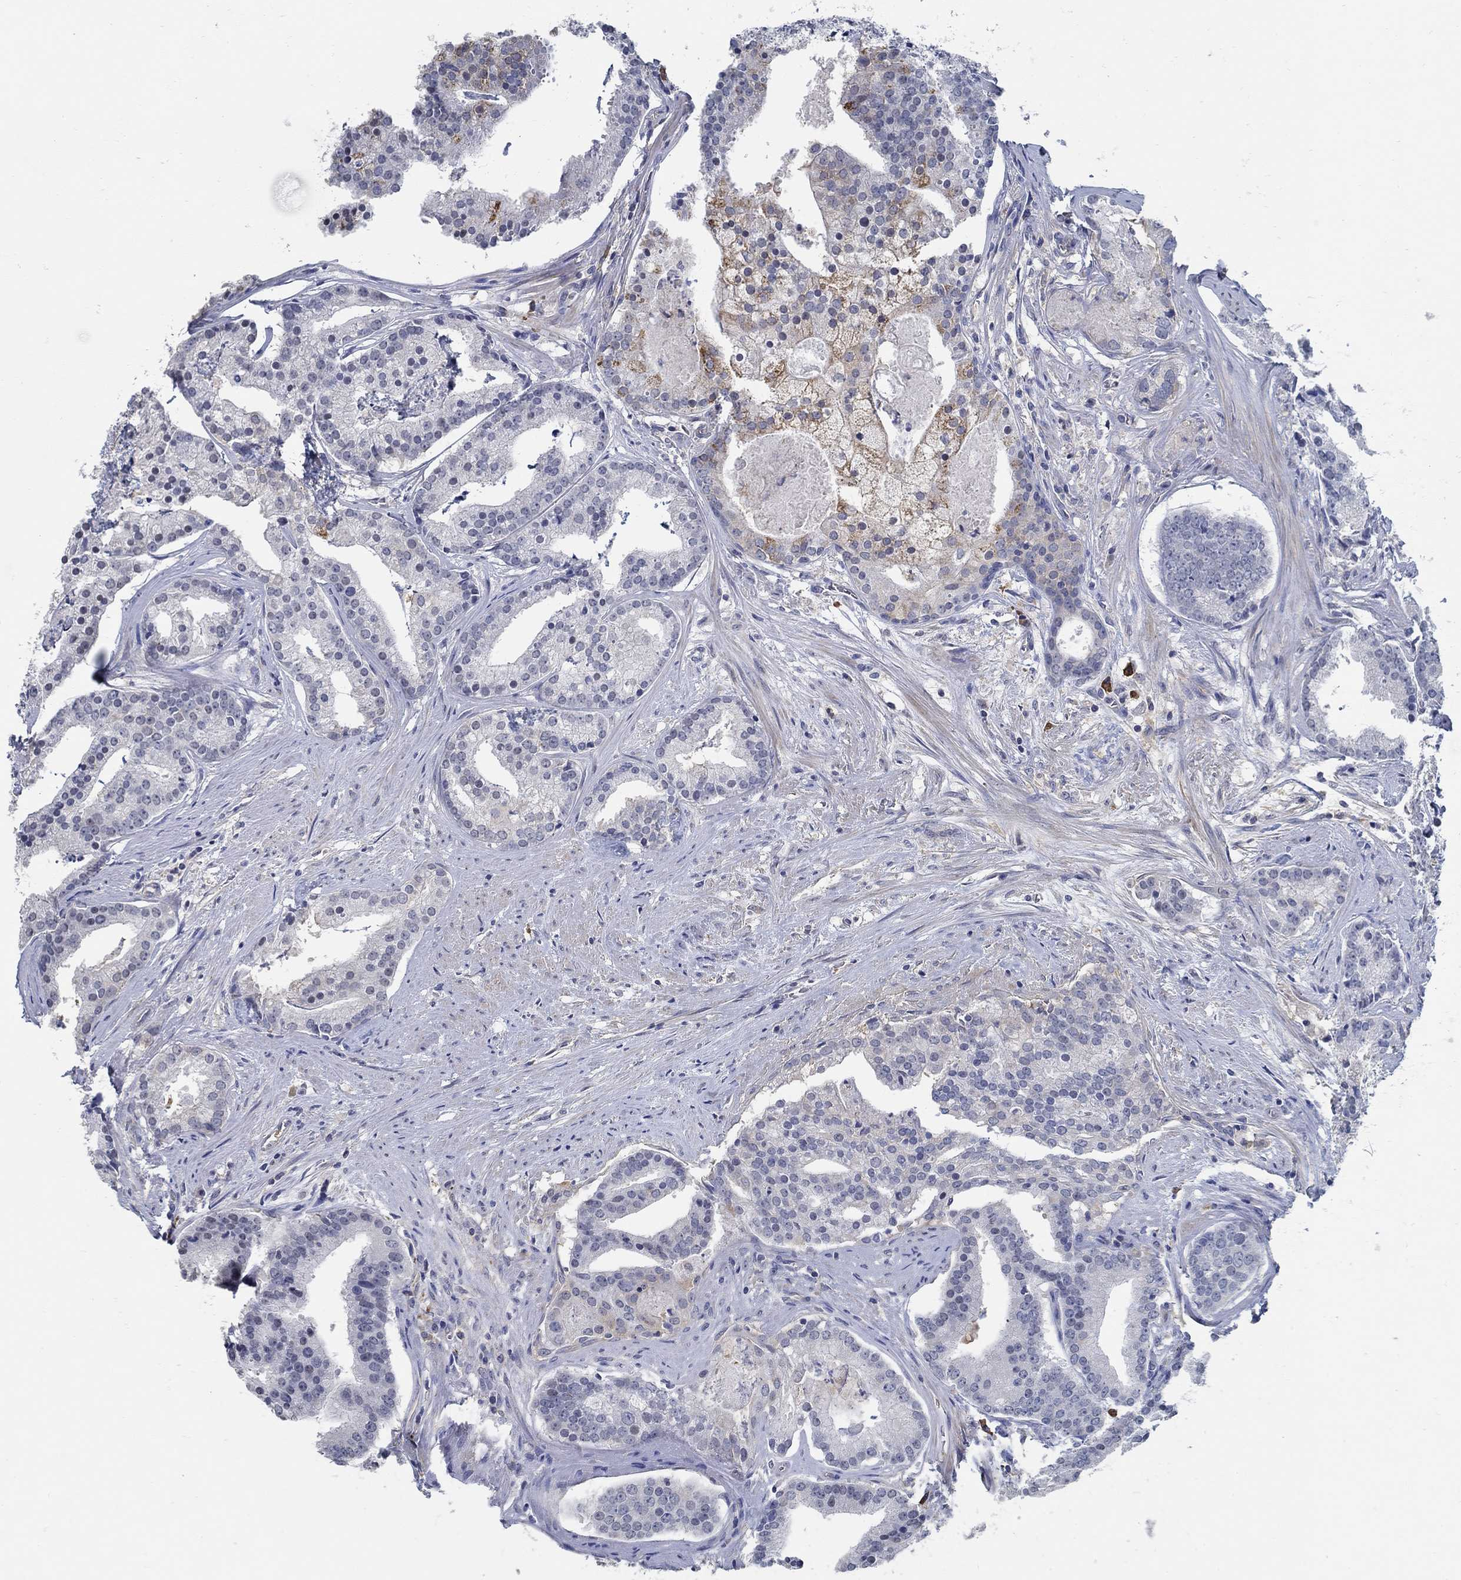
{"staining": {"intensity": "strong", "quantity": "<25%", "location": "cytoplasmic/membranous"}, "tissue": "prostate cancer", "cell_type": "Tumor cells", "image_type": "cancer", "snomed": [{"axis": "morphology", "description": "Adenocarcinoma, NOS"}, {"axis": "topography", "description": "Prostate and seminal vesicle, NOS"}, {"axis": "topography", "description": "Prostate"}], "caption": "Strong cytoplasmic/membranous staining for a protein is identified in approximately <25% of tumor cells of prostate adenocarcinoma using IHC.", "gene": "PCDH11X", "patient": {"sex": "male", "age": 44}}